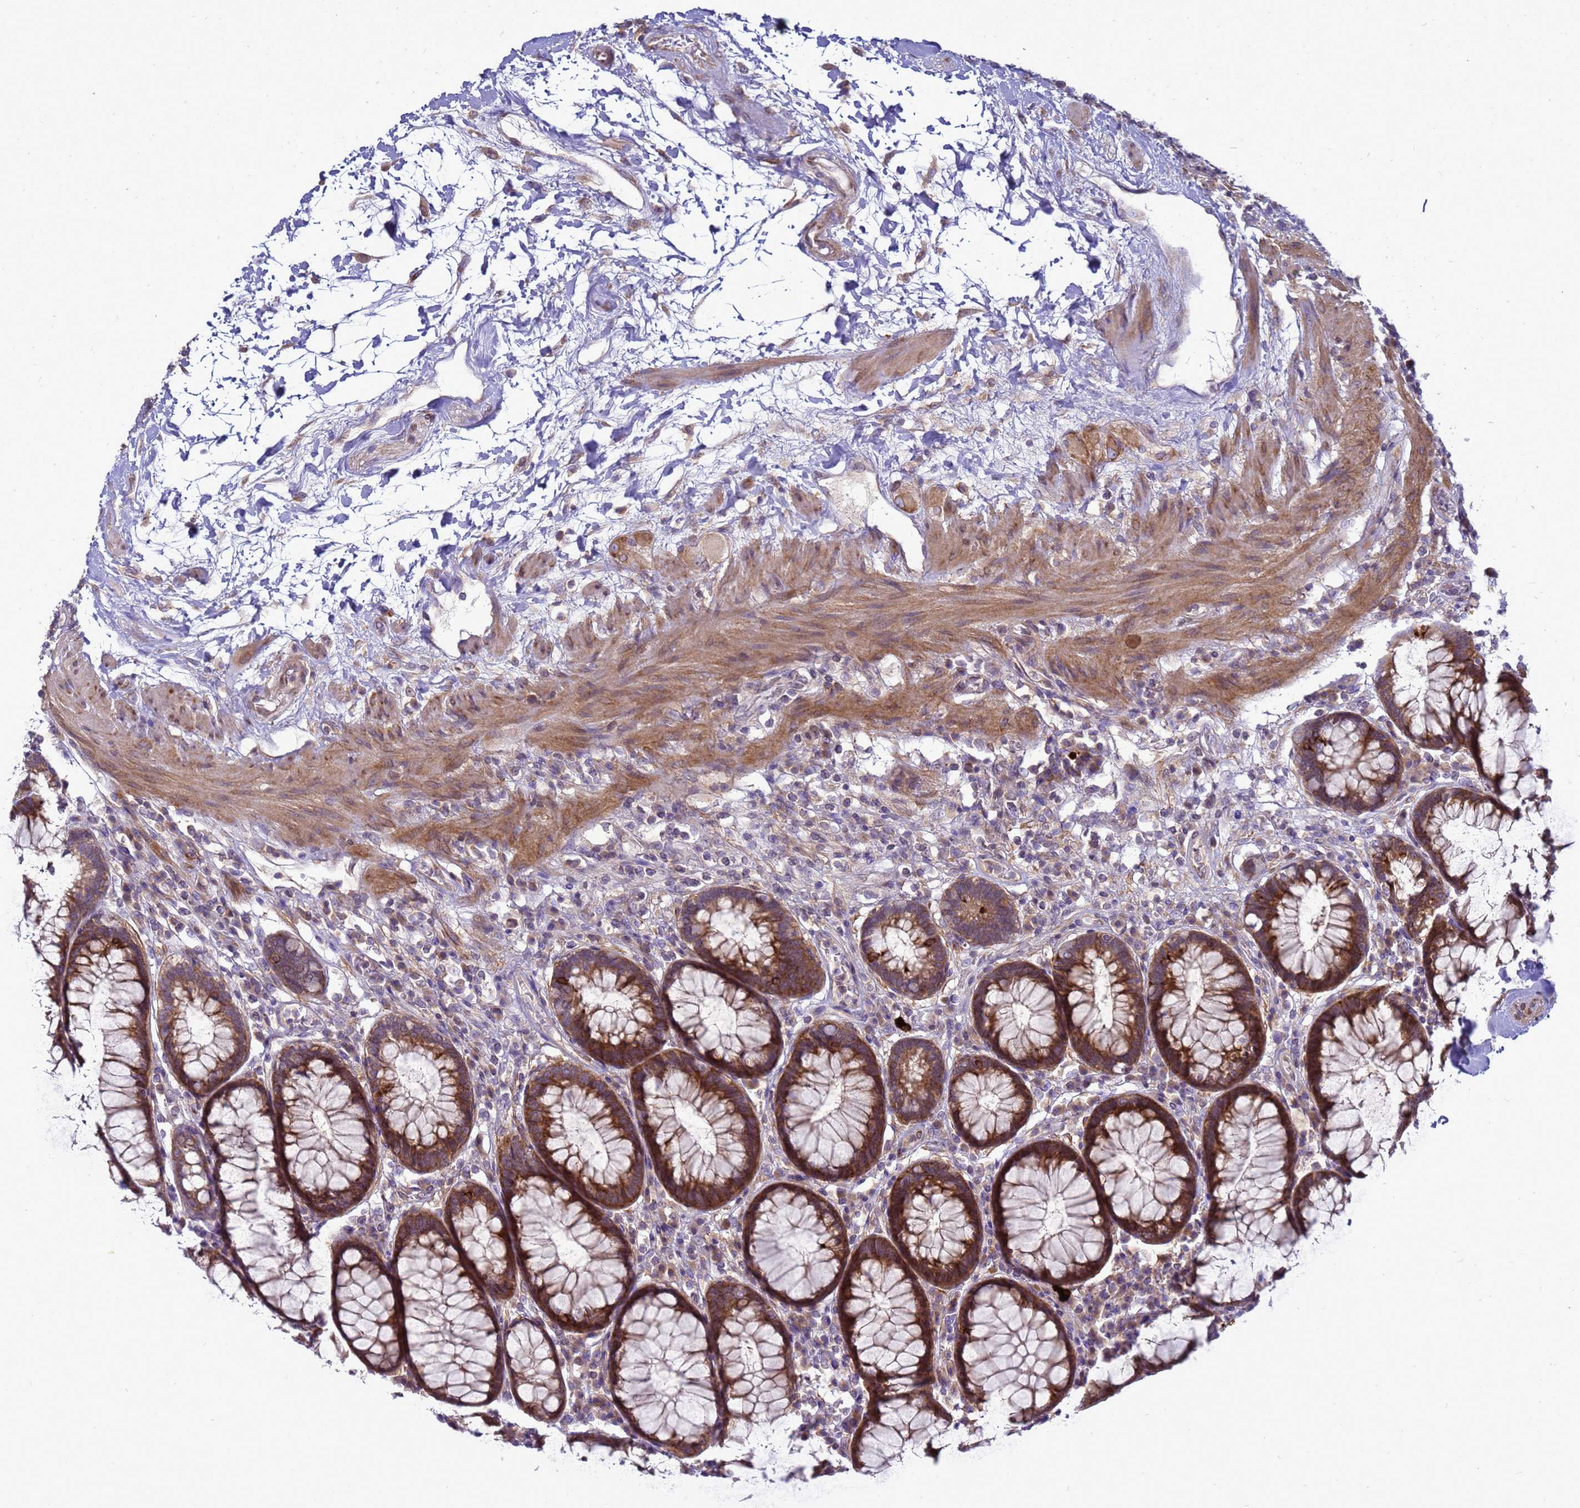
{"staining": {"intensity": "strong", "quantity": ">75%", "location": "cytoplasmic/membranous"}, "tissue": "rectum", "cell_type": "Glandular cells", "image_type": "normal", "snomed": [{"axis": "morphology", "description": "Normal tissue, NOS"}, {"axis": "topography", "description": "Rectum"}], "caption": "About >75% of glandular cells in benign rectum reveal strong cytoplasmic/membranous protein positivity as visualized by brown immunohistochemical staining.", "gene": "MON1B", "patient": {"sex": "male", "age": 64}}